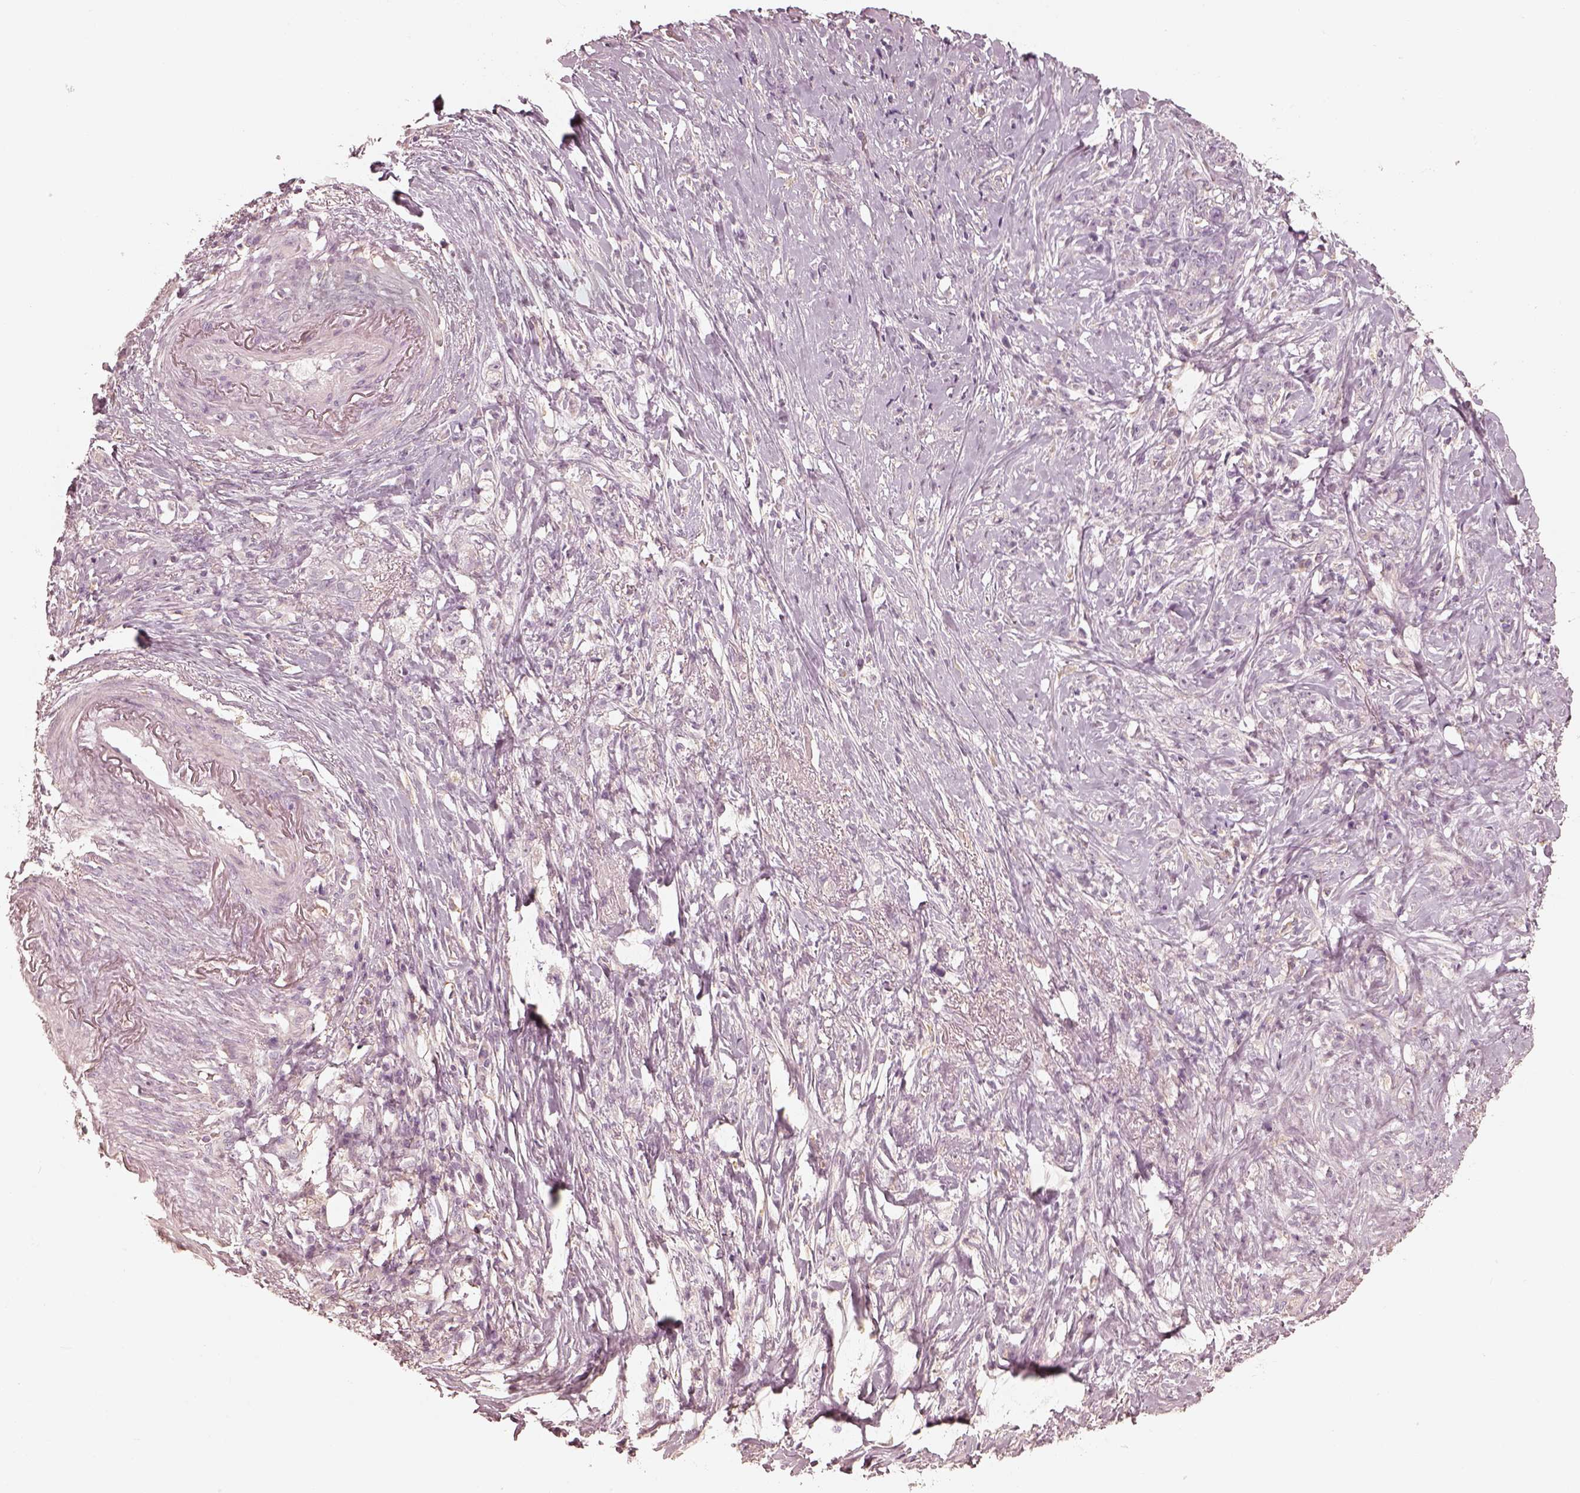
{"staining": {"intensity": "negative", "quantity": "none", "location": "none"}, "tissue": "stomach cancer", "cell_type": "Tumor cells", "image_type": "cancer", "snomed": [{"axis": "morphology", "description": "Adenocarcinoma, NOS"}, {"axis": "topography", "description": "Stomach, lower"}], "caption": "IHC histopathology image of neoplastic tissue: human stomach adenocarcinoma stained with DAB exhibits no significant protein positivity in tumor cells.", "gene": "FMNL2", "patient": {"sex": "male", "age": 88}}